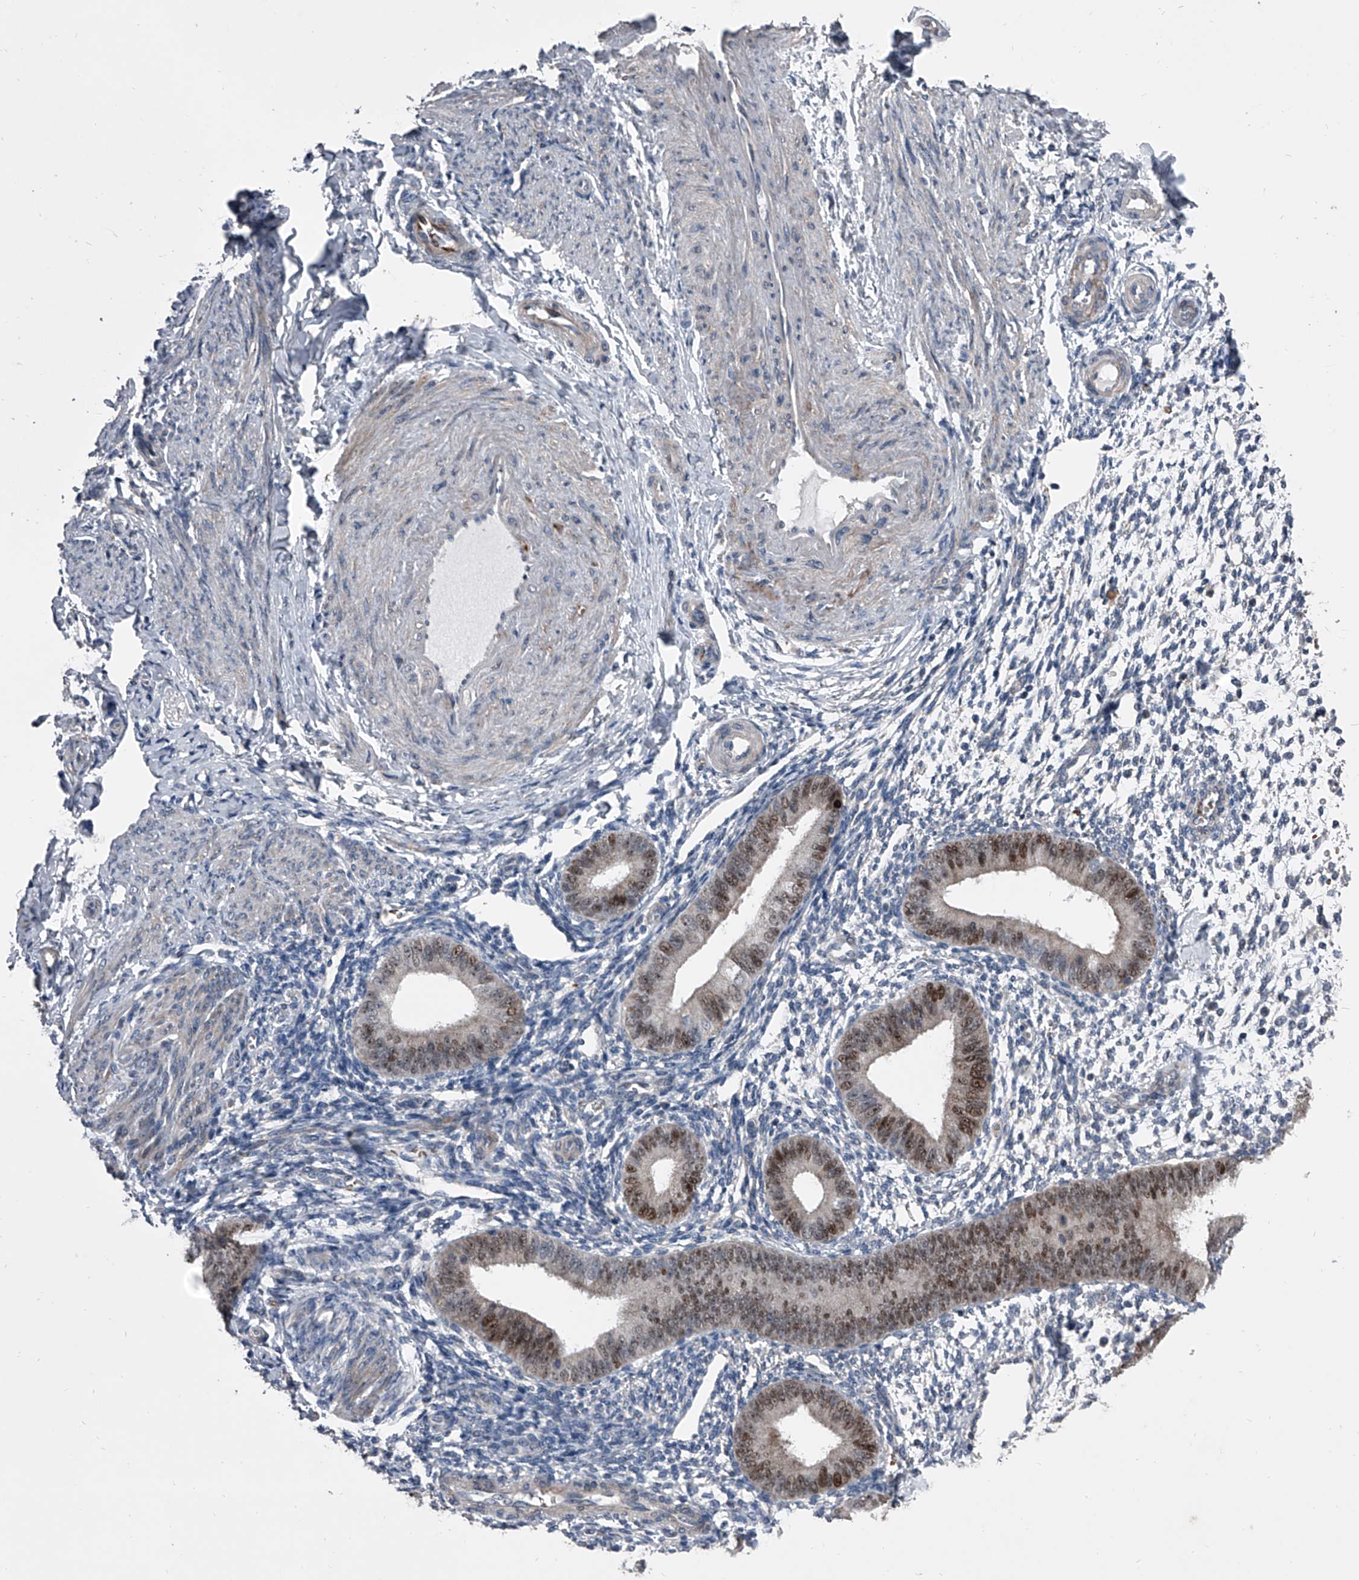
{"staining": {"intensity": "negative", "quantity": "none", "location": "none"}, "tissue": "endometrium", "cell_type": "Cells in endometrial stroma", "image_type": "normal", "snomed": [{"axis": "morphology", "description": "Normal tissue, NOS"}, {"axis": "topography", "description": "Uterus"}, {"axis": "topography", "description": "Endometrium"}], "caption": "Endometrium stained for a protein using IHC demonstrates no positivity cells in endometrial stroma.", "gene": "CEP85L", "patient": {"sex": "female", "age": 48}}